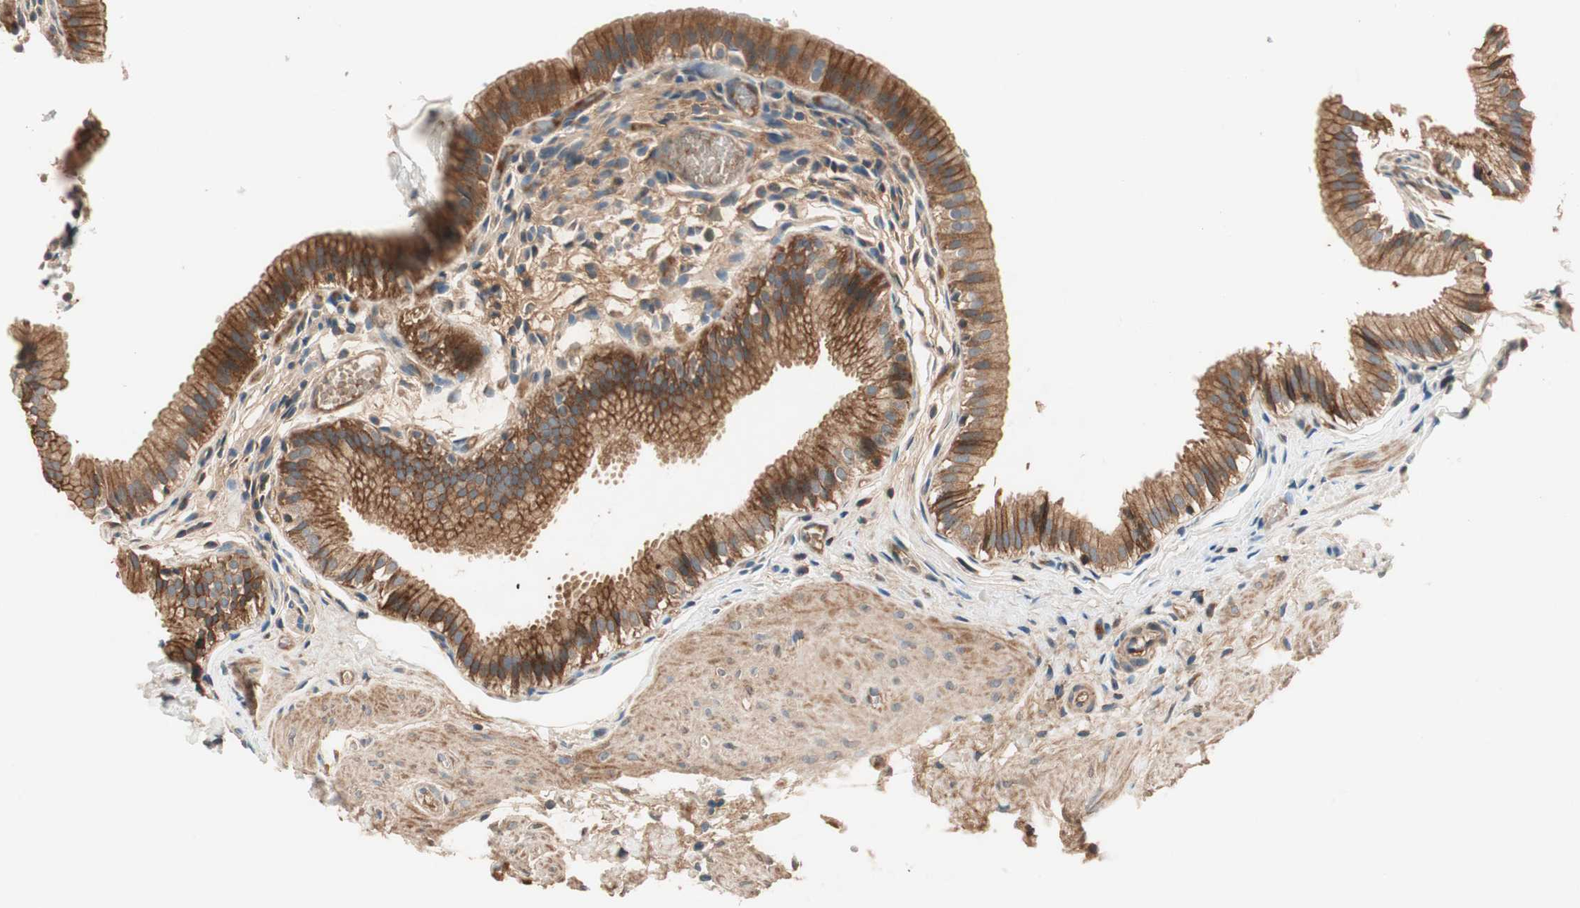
{"staining": {"intensity": "strong", "quantity": ">75%", "location": "cytoplasmic/membranous"}, "tissue": "gallbladder", "cell_type": "Glandular cells", "image_type": "normal", "snomed": [{"axis": "morphology", "description": "Normal tissue, NOS"}, {"axis": "topography", "description": "Gallbladder"}], "caption": "Brown immunohistochemical staining in normal gallbladder exhibits strong cytoplasmic/membranous staining in about >75% of glandular cells. The protein is stained brown, and the nuclei are stained in blue (DAB IHC with brightfield microscopy, high magnification).", "gene": "HPN", "patient": {"sex": "female", "age": 26}}